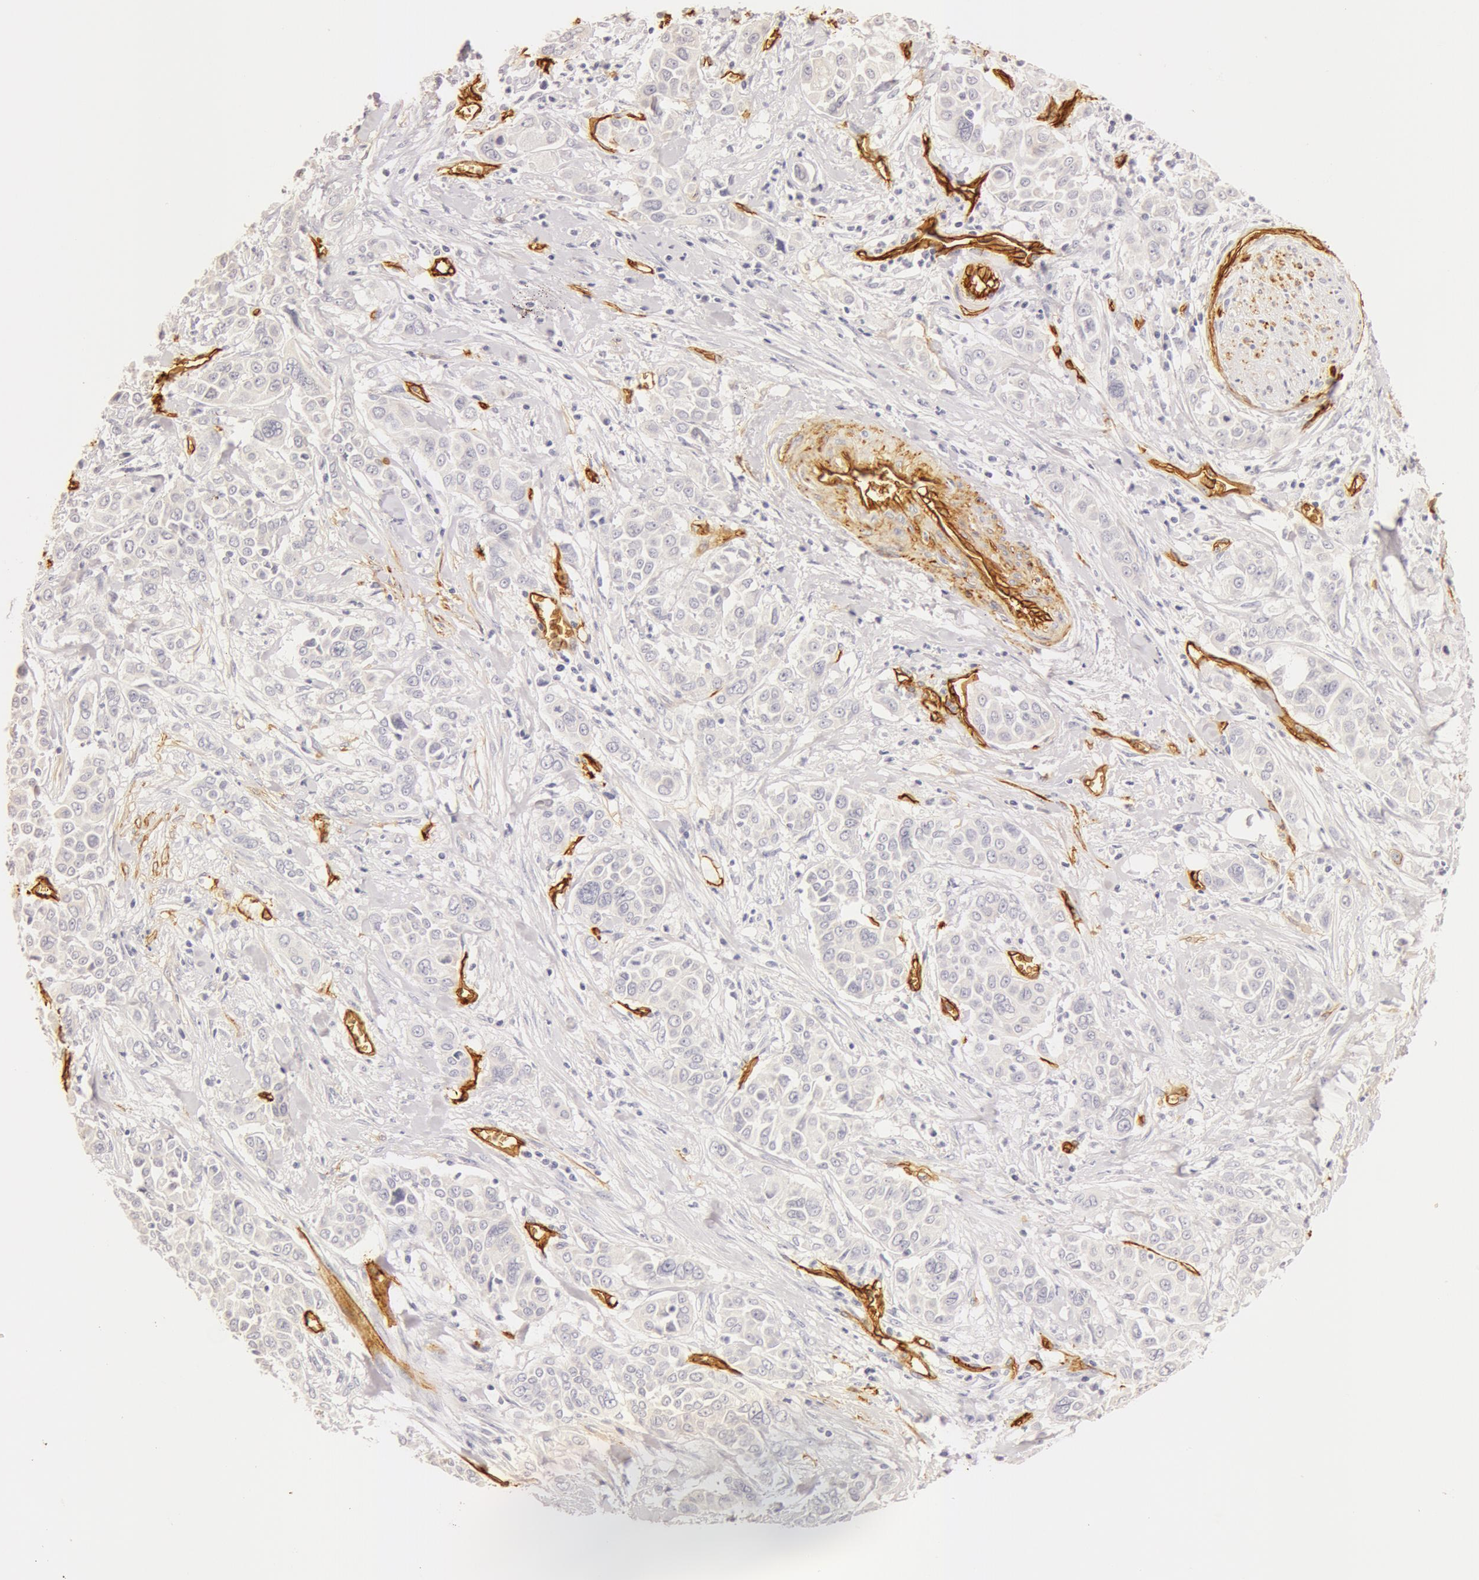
{"staining": {"intensity": "negative", "quantity": "none", "location": "none"}, "tissue": "pancreatic cancer", "cell_type": "Tumor cells", "image_type": "cancer", "snomed": [{"axis": "morphology", "description": "Adenocarcinoma, NOS"}, {"axis": "topography", "description": "Pancreas"}], "caption": "Immunohistochemistry photomicrograph of neoplastic tissue: adenocarcinoma (pancreatic) stained with DAB shows no significant protein positivity in tumor cells.", "gene": "AQP1", "patient": {"sex": "female", "age": 52}}